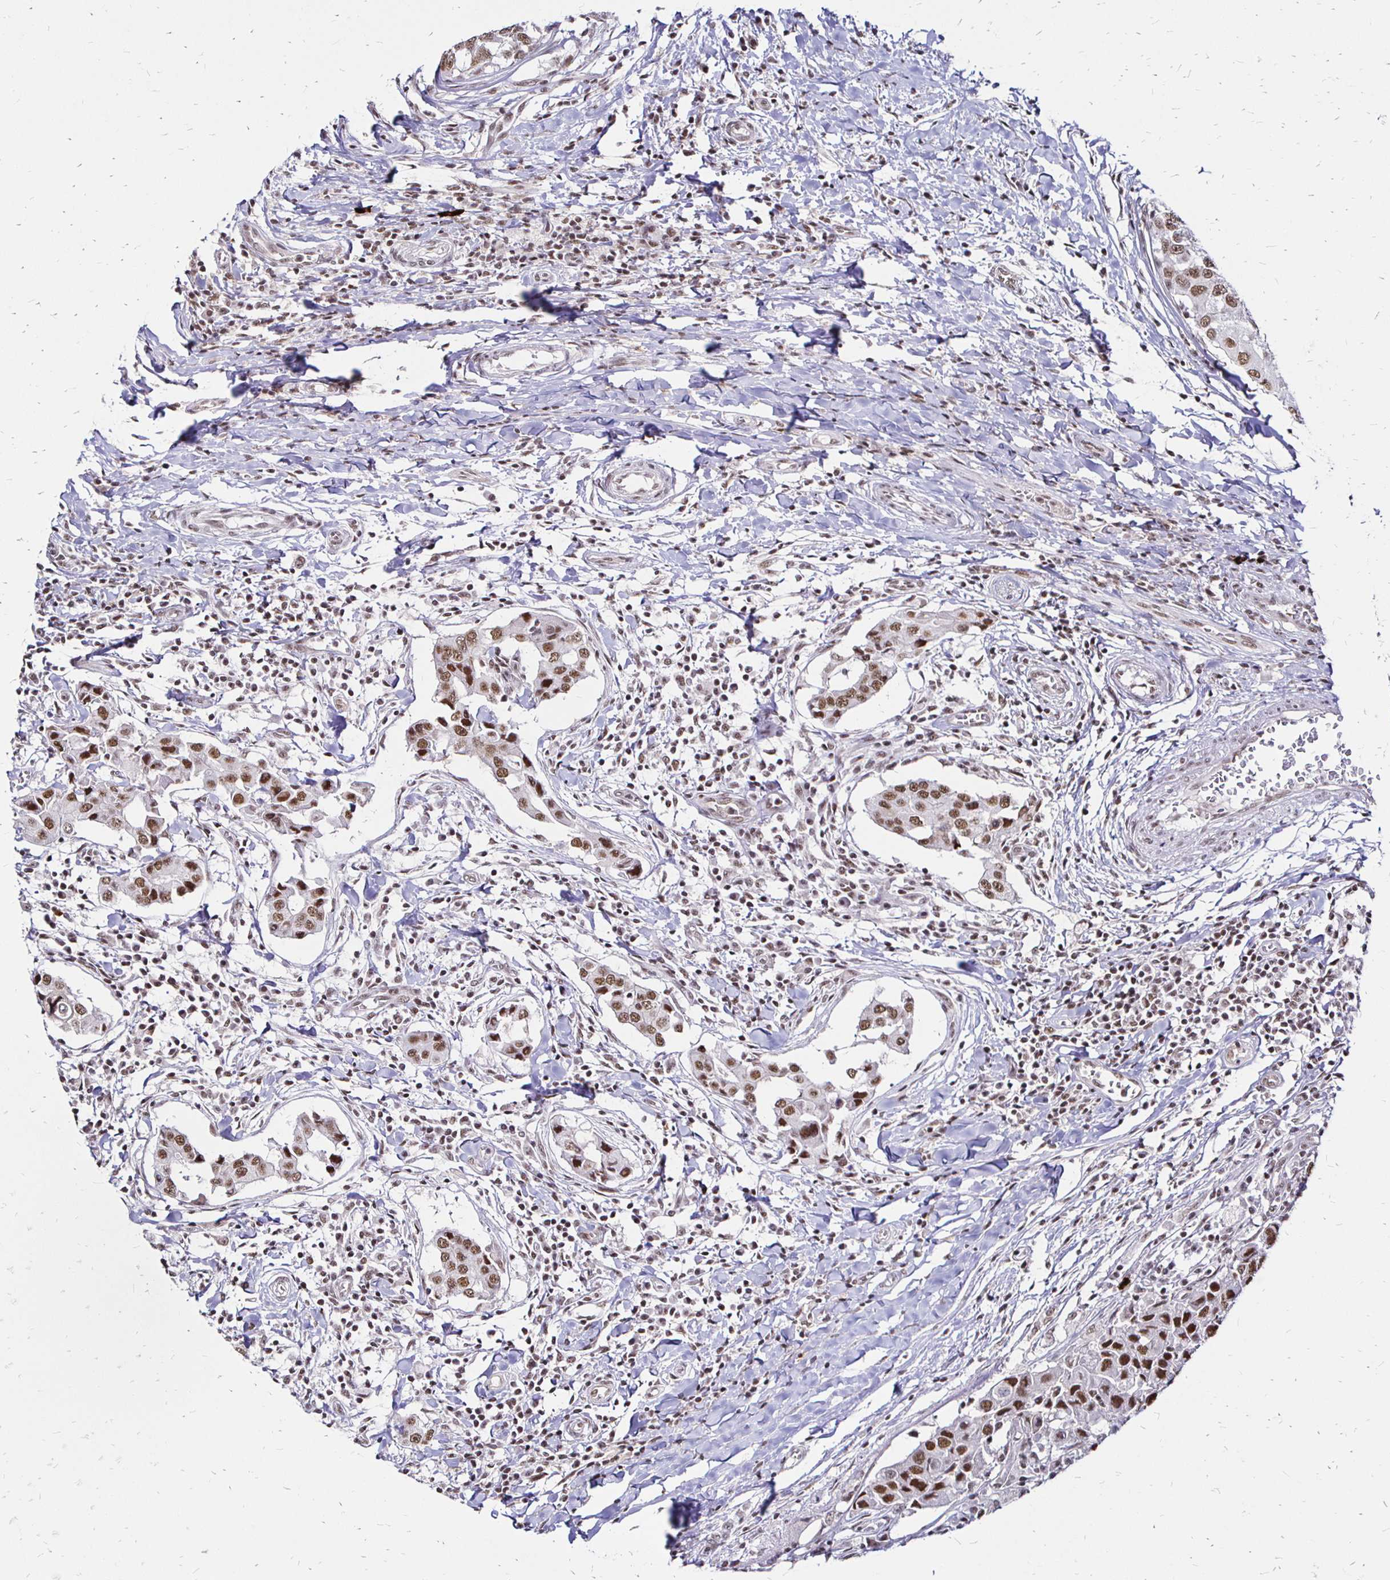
{"staining": {"intensity": "moderate", "quantity": ">75%", "location": "nuclear"}, "tissue": "breast cancer", "cell_type": "Tumor cells", "image_type": "cancer", "snomed": [{"axis": "morphology", "description": "Duct carcinoma"}, {"axis": "topography", "description": "Breast"}], "caption": "Human infiltrating ductal carcinoma (breast) stained with a brown dye demonstrates moderate nuclear positive positivity in about >75% of tumor cells.", "gene": "SIN3A", "patient": {"sex": "female", "age": 27}}